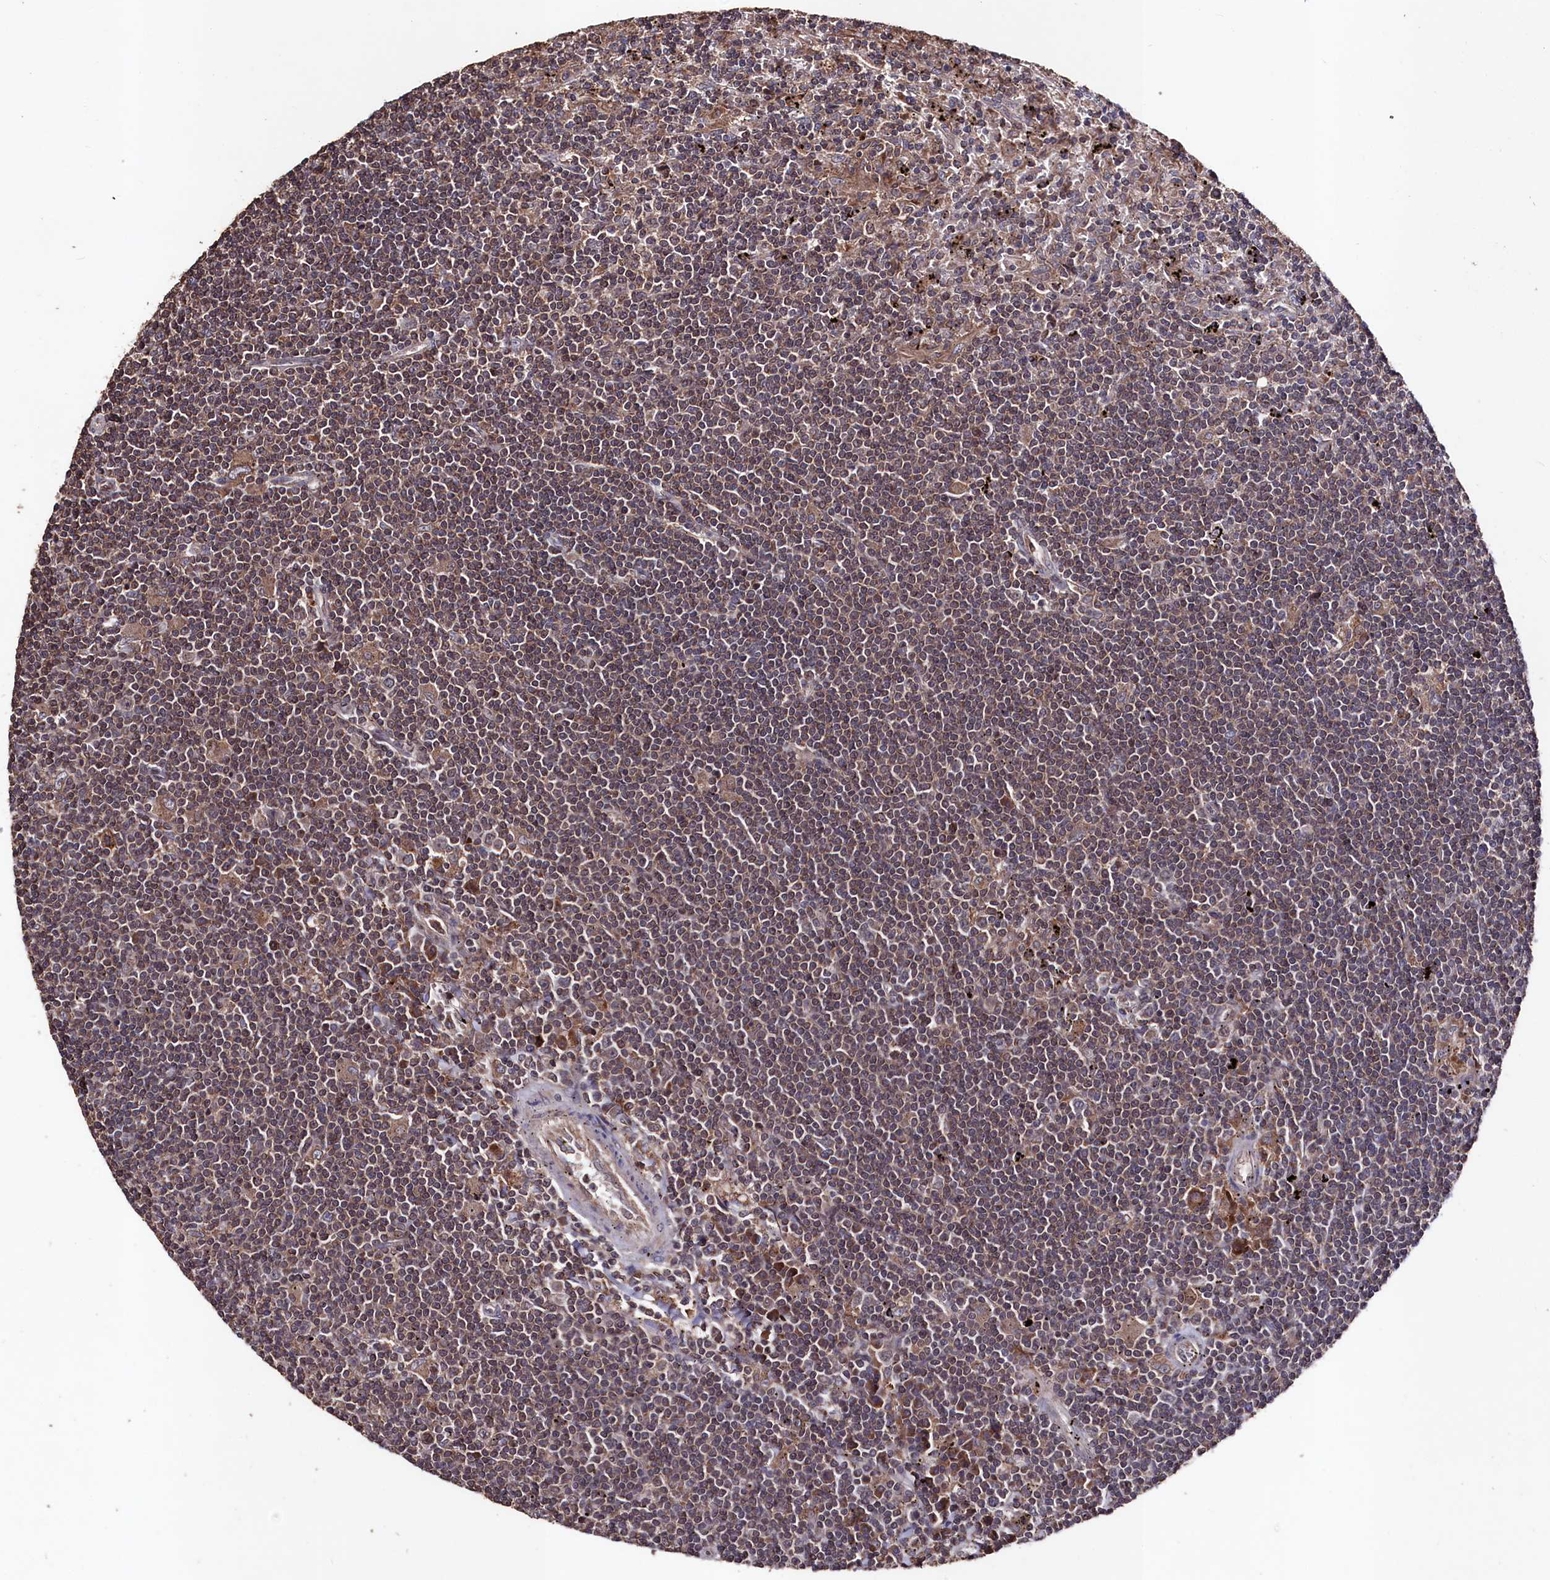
{"staining": {"intensity": "weak", "quantity": ">75%", "location": "cytoplasmic/membranous"}, "tissue": "lymphoma", "cell_type": "Tumor cells", "image_type": "cancer", "snomed": [{"axis": "morphology", "description": "Malignant lymphoma, non-Hodgkin's type, Low grade"}, {"axis": "topography", "description": "Spleen"}], "caption": "Immunohistochemical staining of human low-grade malignant lymphoma, non-Hodgkin's type demonstrates weak cytoplasmic/membranous protein positivity in approximately >75% of tumor cells. The protein is stained brown, and the nuclei are stained in blue (DAB IHC with brightfield microscopy, high magnification).", "gene": "MYO1H", "patient": {"sex": "male", "age": 76}}